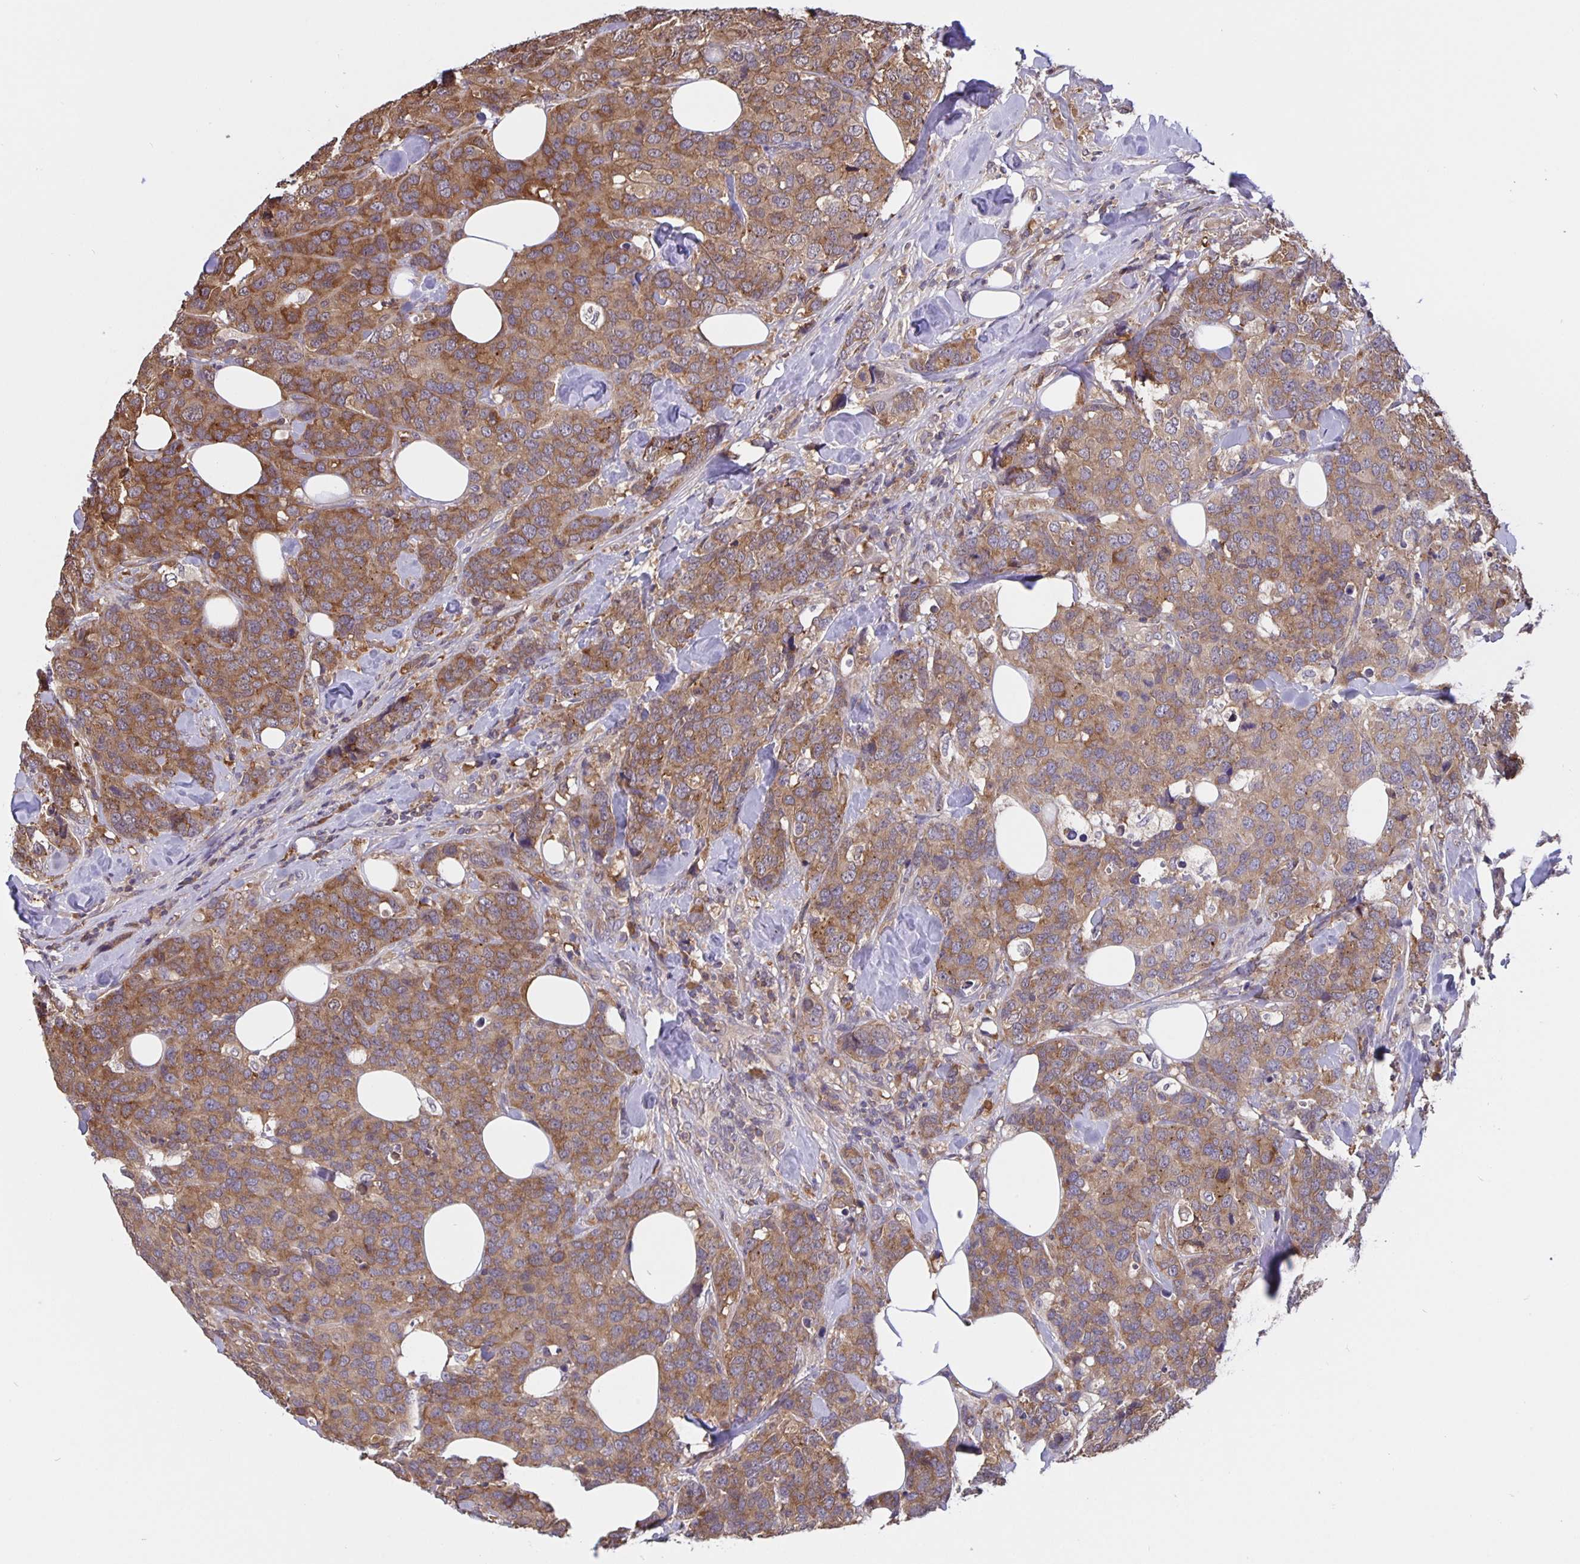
{"staining": {"intensity": "moderate", "quantity": ">75%", "location": "cytoplasmic/membranous"}, "tissue": "breast cancer", "cell_type": "Tumor cells", "image_type": "cancer", "snomed": [{"axis": "morphology", "description": "Lobular carcinoma"}, {"axis": "topography", "description": "Breast"}], "caption": "Protein expression analysis of human breast lobular carcinoma reveals moderate cytoplasmic/membranous staining in about >75% of tumor cells.", "gene": "FEM1C", "patient": {"sex": "female", "age": 59}}